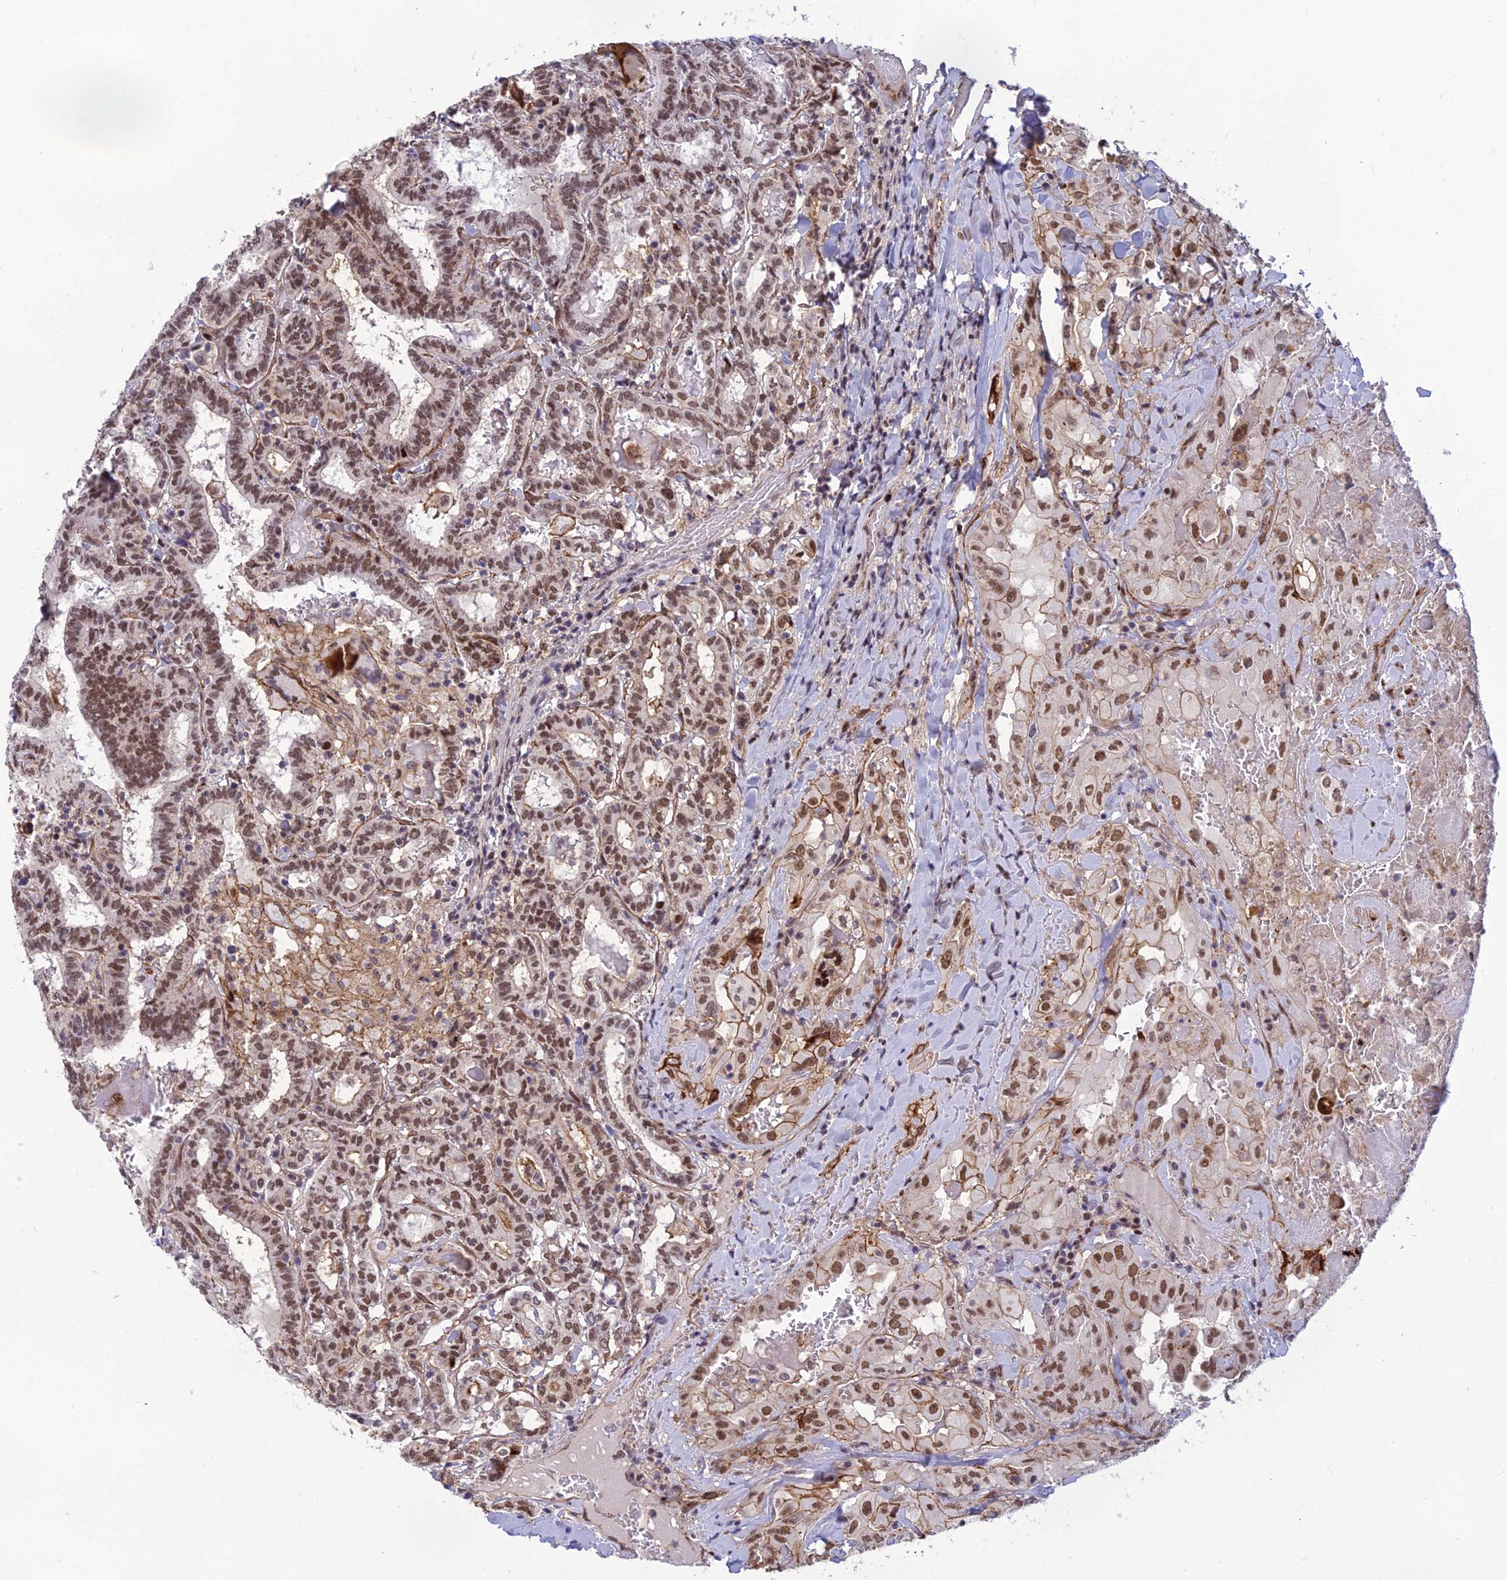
{"staining": {"intensity": "moderate", "quantity": ">75%", "location": "cytoplasmic/membranous,nuclear"}, "tissue": "thyroid cancer", "cell_type": "Tumor cells", "image_type": "cancer", "snomed": [{"axis": "morphology", "description": "Papillary adenocarcinoma, NOS"}, {"axis": "topography", "description": "Thyroid gland"}], "caption": "Tumor cells demonstrate moderate cytoplasmic/membranous and nuclear positivity in approximately >75% of cells in thyroid cancer (papillary adenocarcinoma).", "gene": "RANBP3", "patient": {"sex": "female", "age": 72}}